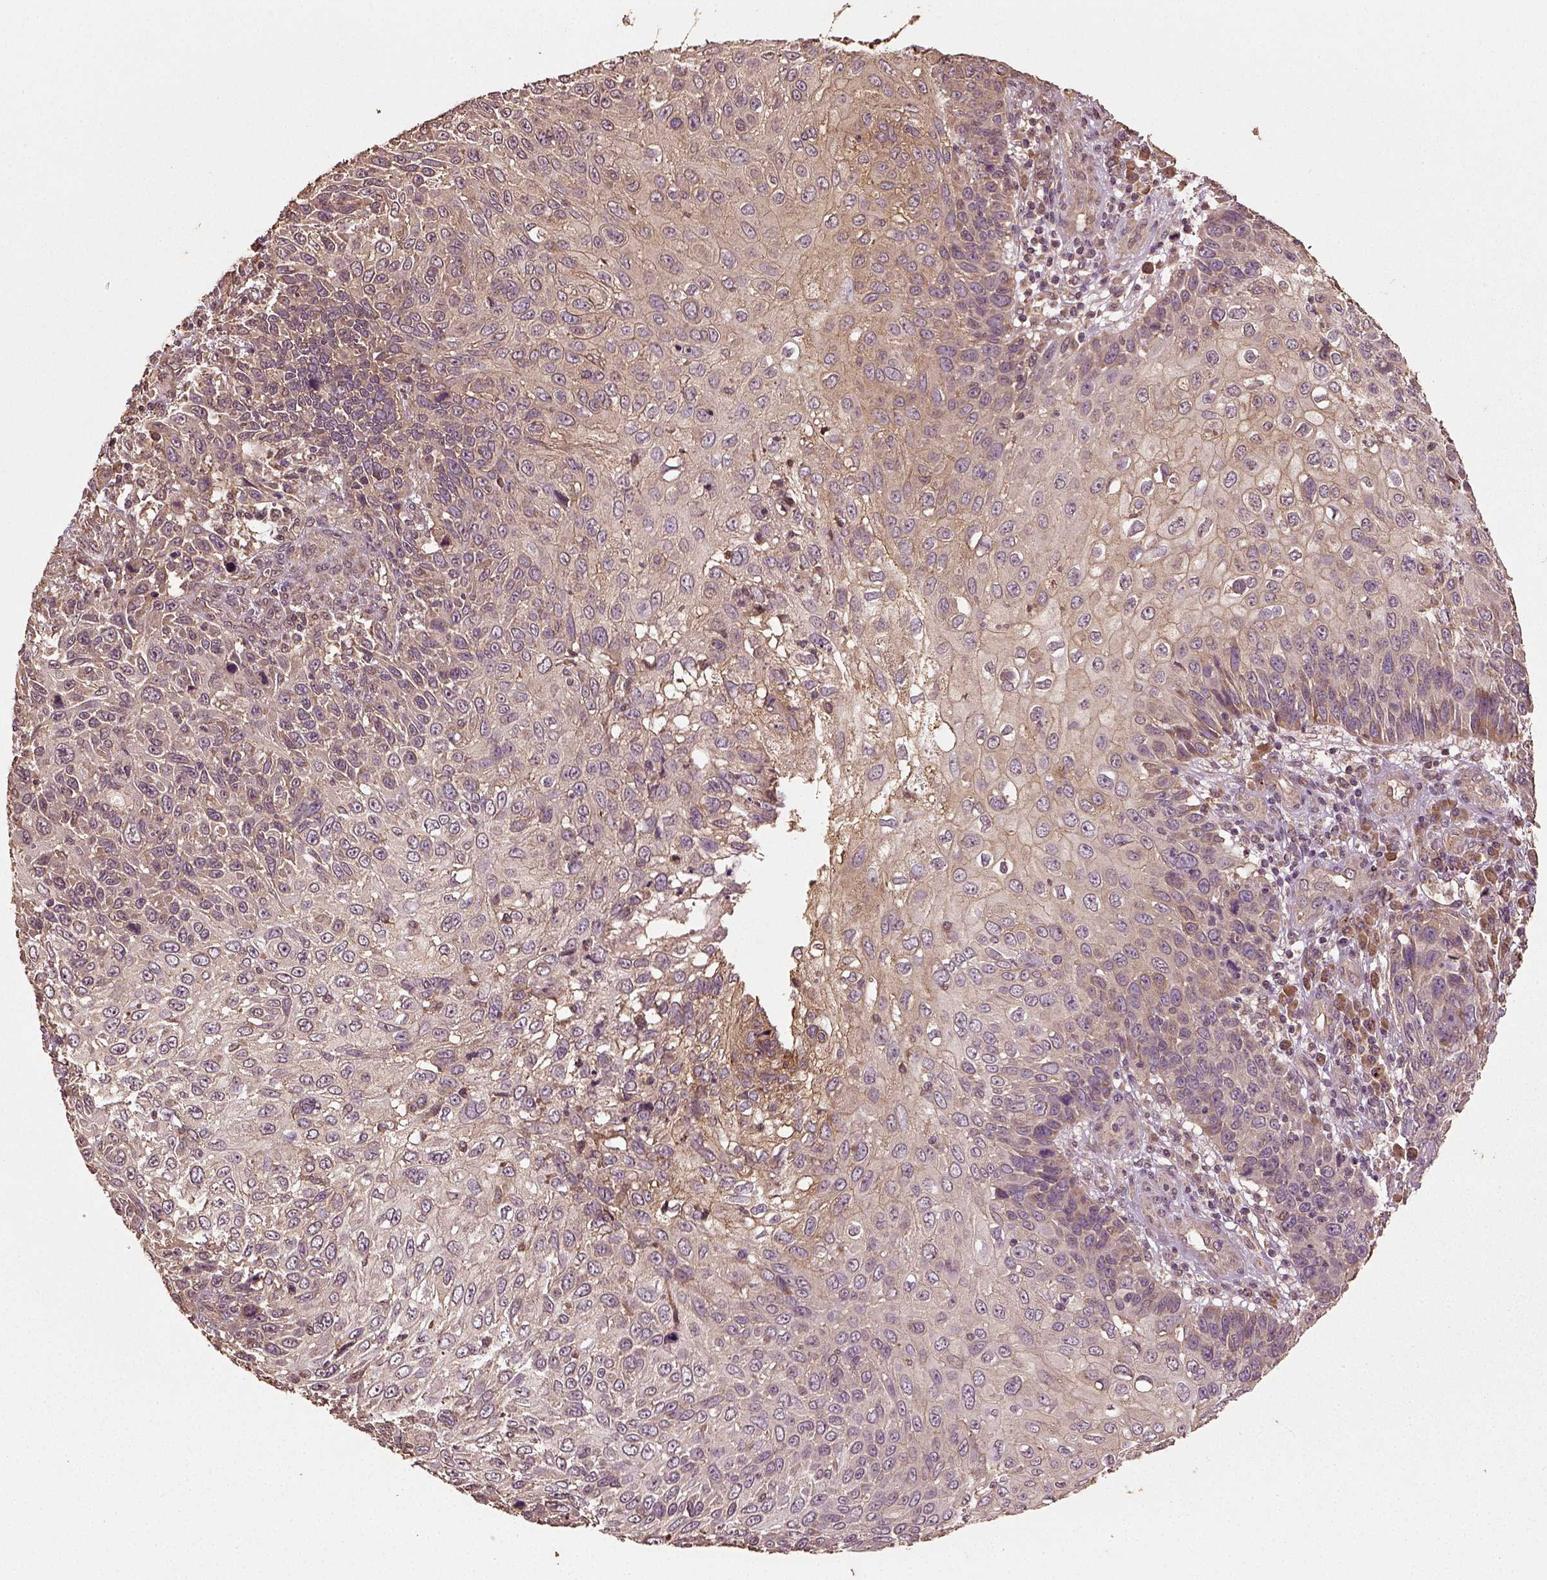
{"staining": {"intensity": "moderate", "quantity": "<25%", "location": "cytoplasmic/membranous"}, "tissue": "skin cancer", "cell_type": "Tumor cells", "image_type": "cancer", "snomed": [{"axis": "morphology", "description": "Squamous cell carcinoma, NOS"}, {"axis": "topography", "description": "Skin"}], "caption": "The micrograph demonstrates a brown stain indicating the presence of a protein in the cytoplasmic/membranous of tumor cells in squamous cell carcinoma (skin).", "gene": "ERV3-1", "patient": {"sex": "male", "age": 92}}